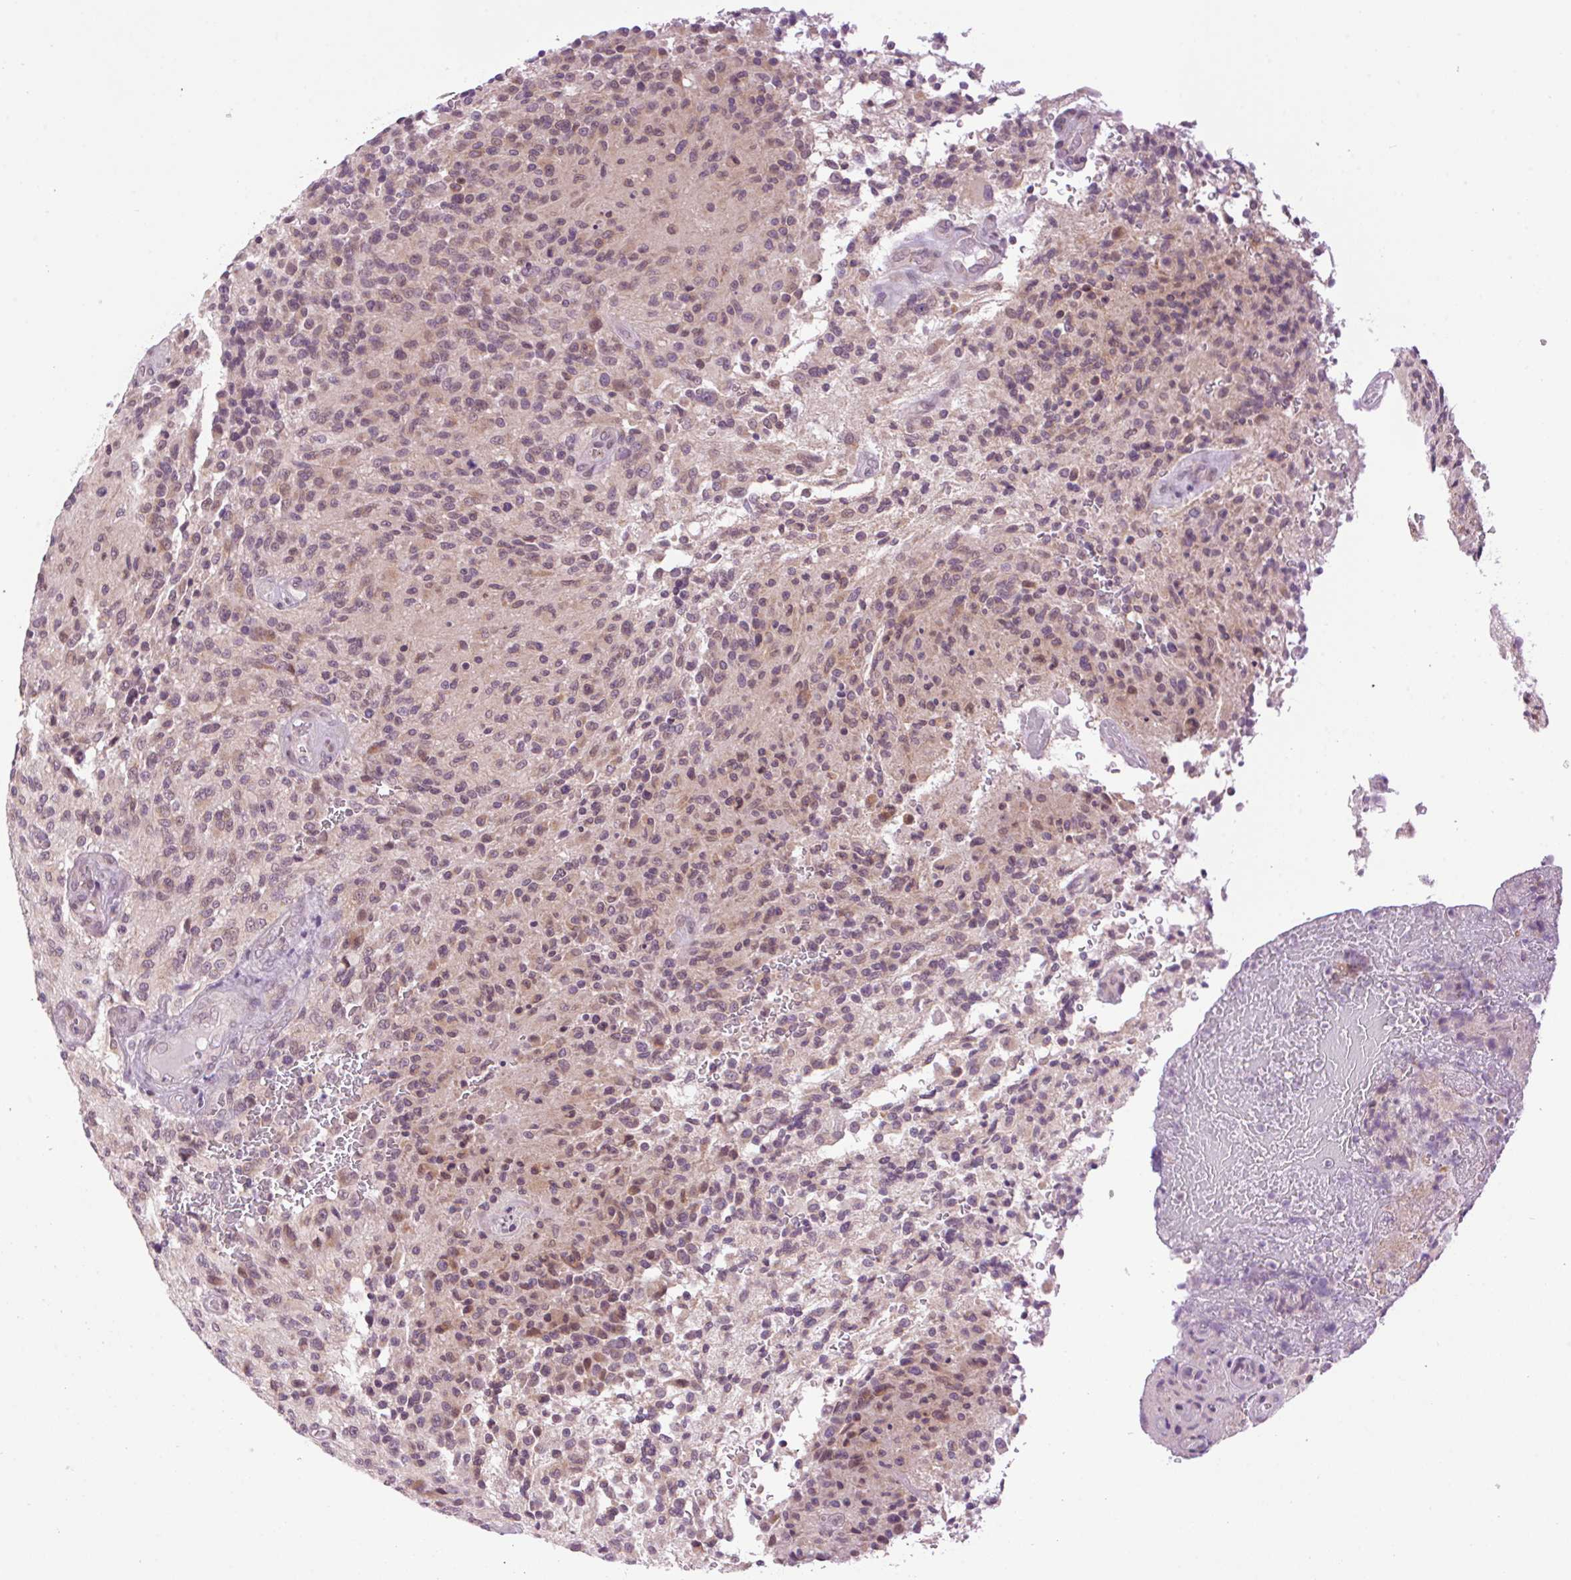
{"staining": {"intensity": "weak", "quantity": "<25%", "location": "cytoplasmic/membranous"}, "tissue": "glioma", "cell_type": "Tumor cells", "image_type": "cancer", "snomed": [{"axis": "morphology", "description": "Normal tissue, NOS"}, {"axis": "morphology", "description": "Glioma, malignant, High grade"}, {"axis": "topography", "description": "Cerebral cortex"}], "caption": "Protein analysis of malignant glioma (high-grade) exhibits no significant staining in tumor cells. (Brightfield microscopy of DAB immunohistochemistry (IHC) at high magnification).", "gene": "SMIM13", "patient": {"sex": "male", "age": 56}}